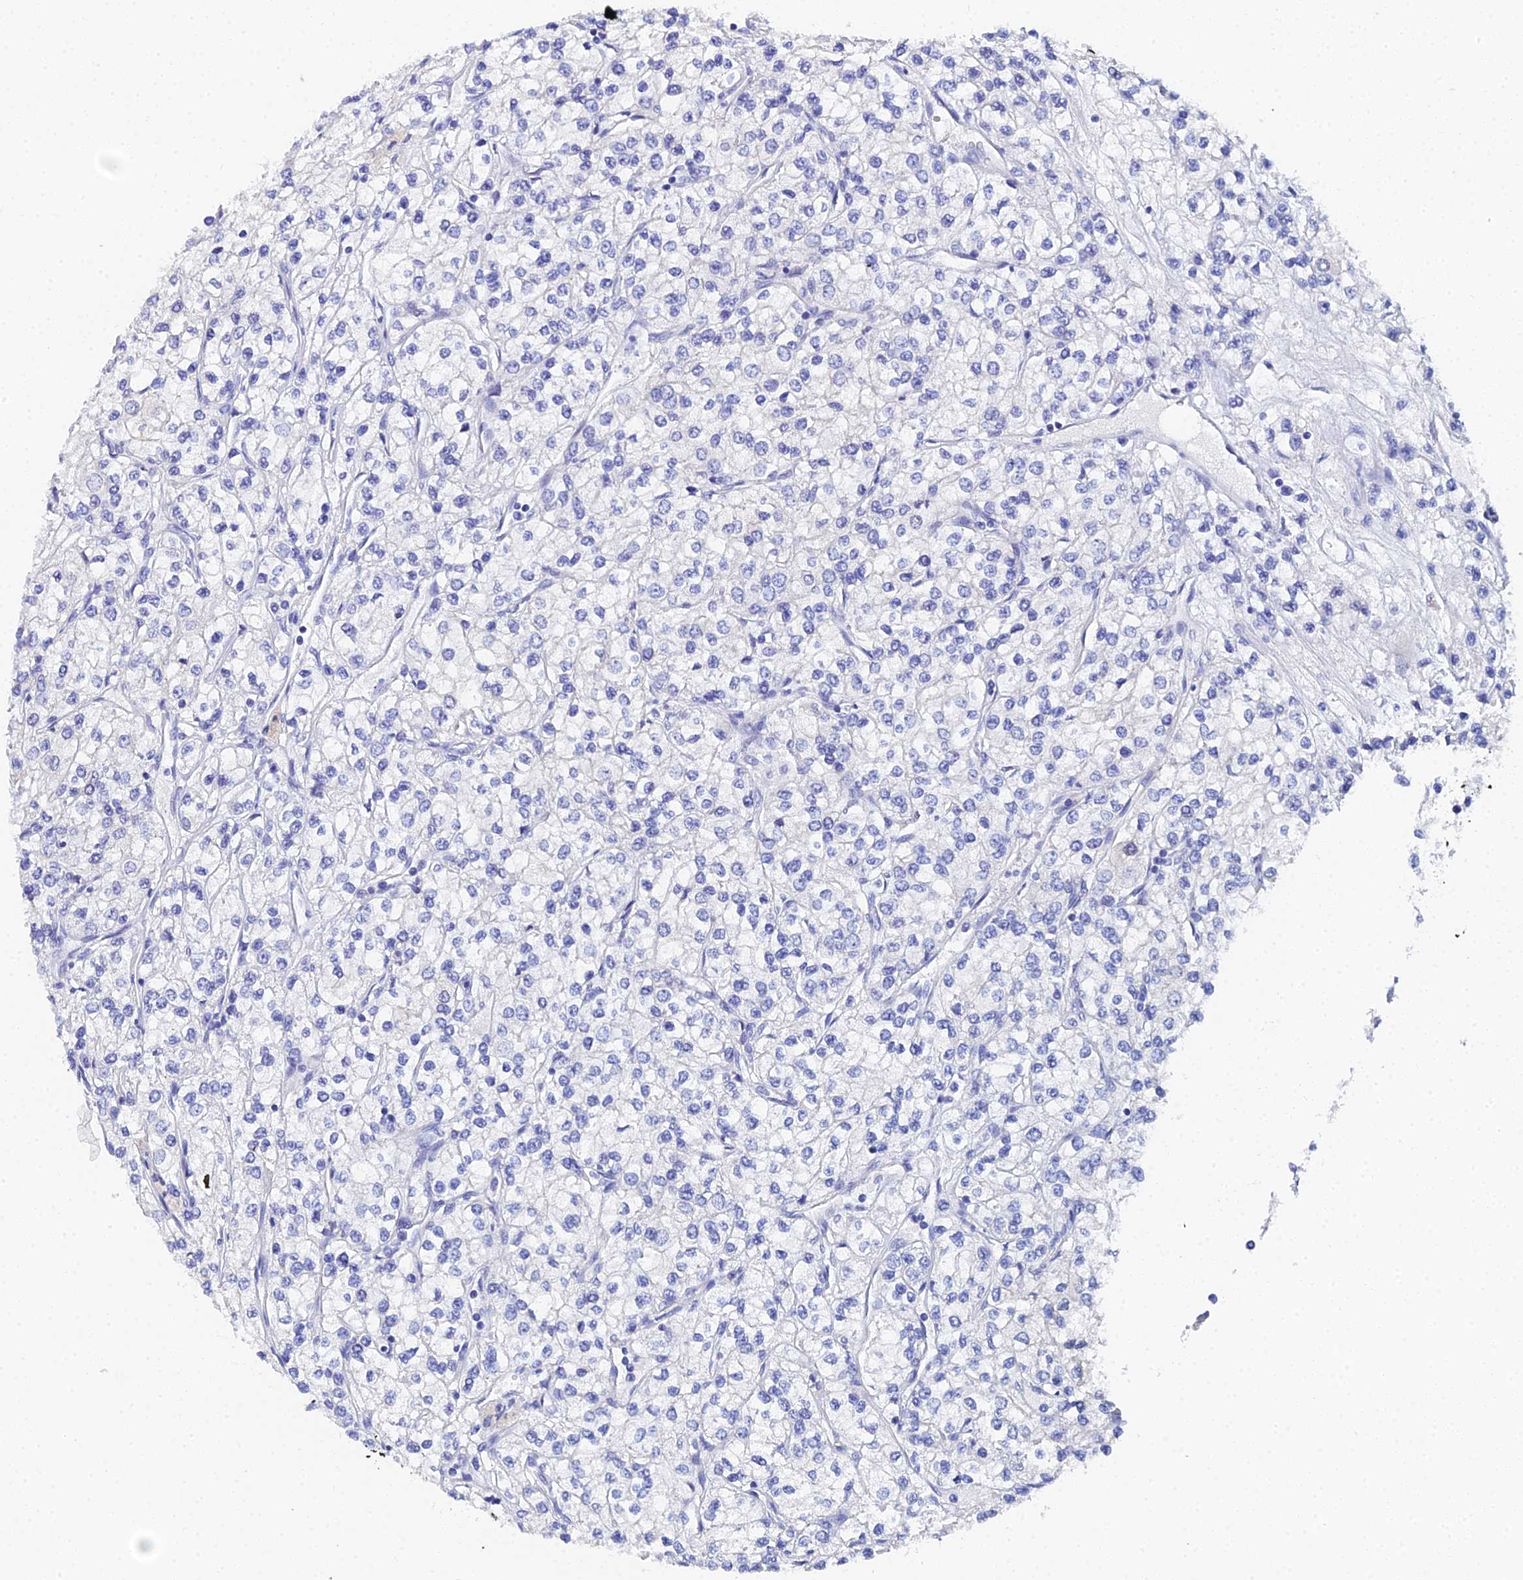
{"staining": {"intensity": "negative", "quantity": "none", "location": "none"}, "tissue": "renal cancer", "cell_type": "Tumor cells", "image_type": "cancer", "snomed": [{"axis": "morphology", "description": "Adenocarcinoma, NOS"}, {"axis": "topography", "description": "Kidney"}], "caption": "Human renal cancer stained for a protein using IHC displays no expression in tumor cells.", "gene": "OCM", "patient": {"sex": "male", "age": 80}}